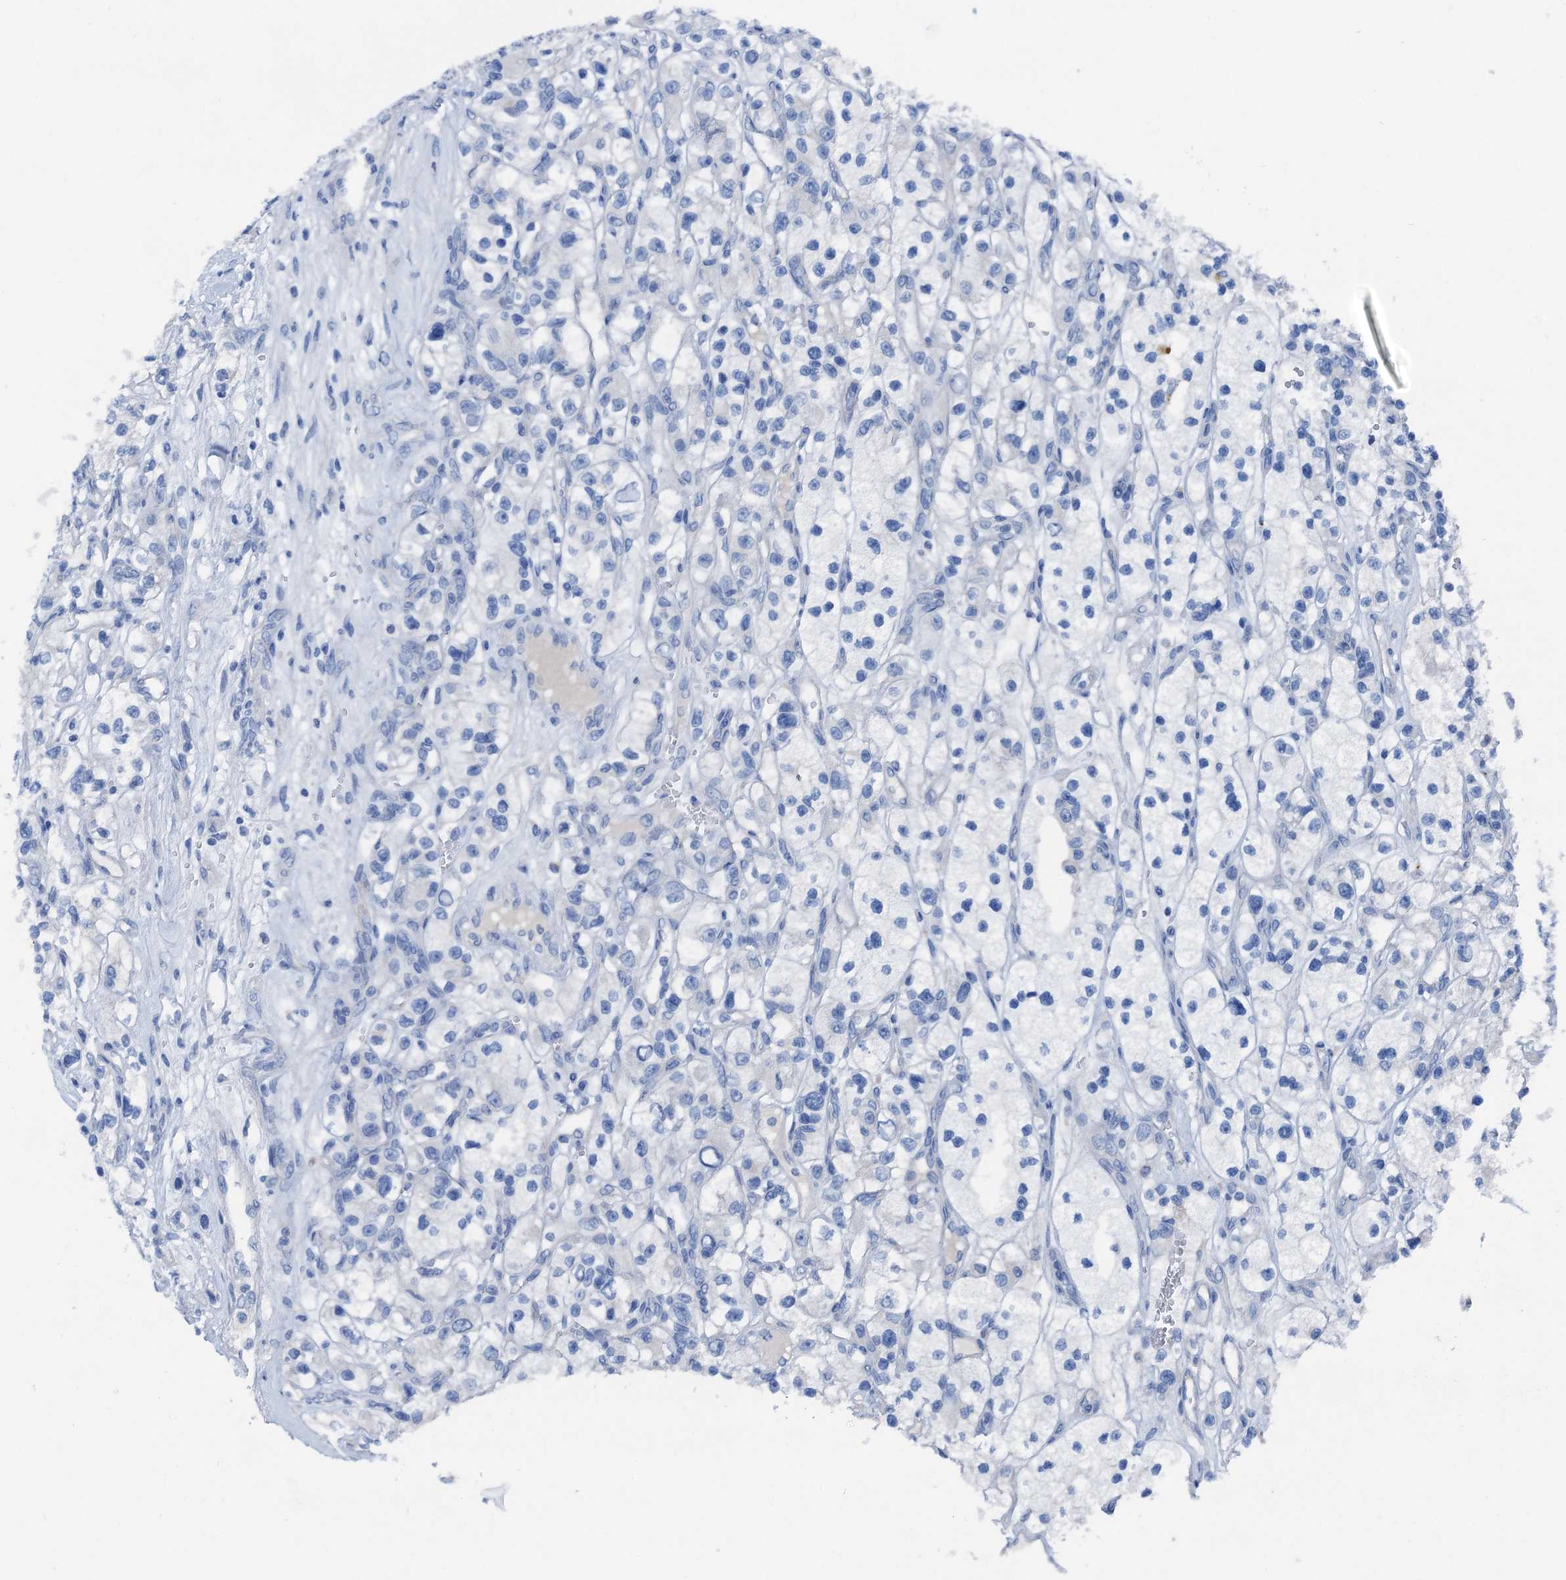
{"staining": {"intensity": "negative", "quantity": "none", "location": "none"}, "tissue": "renal cancer", "cell_type": "Tumor cells", "image_type": "cancer", "snomed": [{"axis": "morphology", "description": "Adenocarcinoma, NOS"}, {"axis": "topography", "description": "Kidney"}], "caption": "Renal adenocarcinoma stained for a protein using IHC reveals no positivity tumor cells.", "gene": "C1QTNF4", "patient": {"sex": "female", "age": 57}}